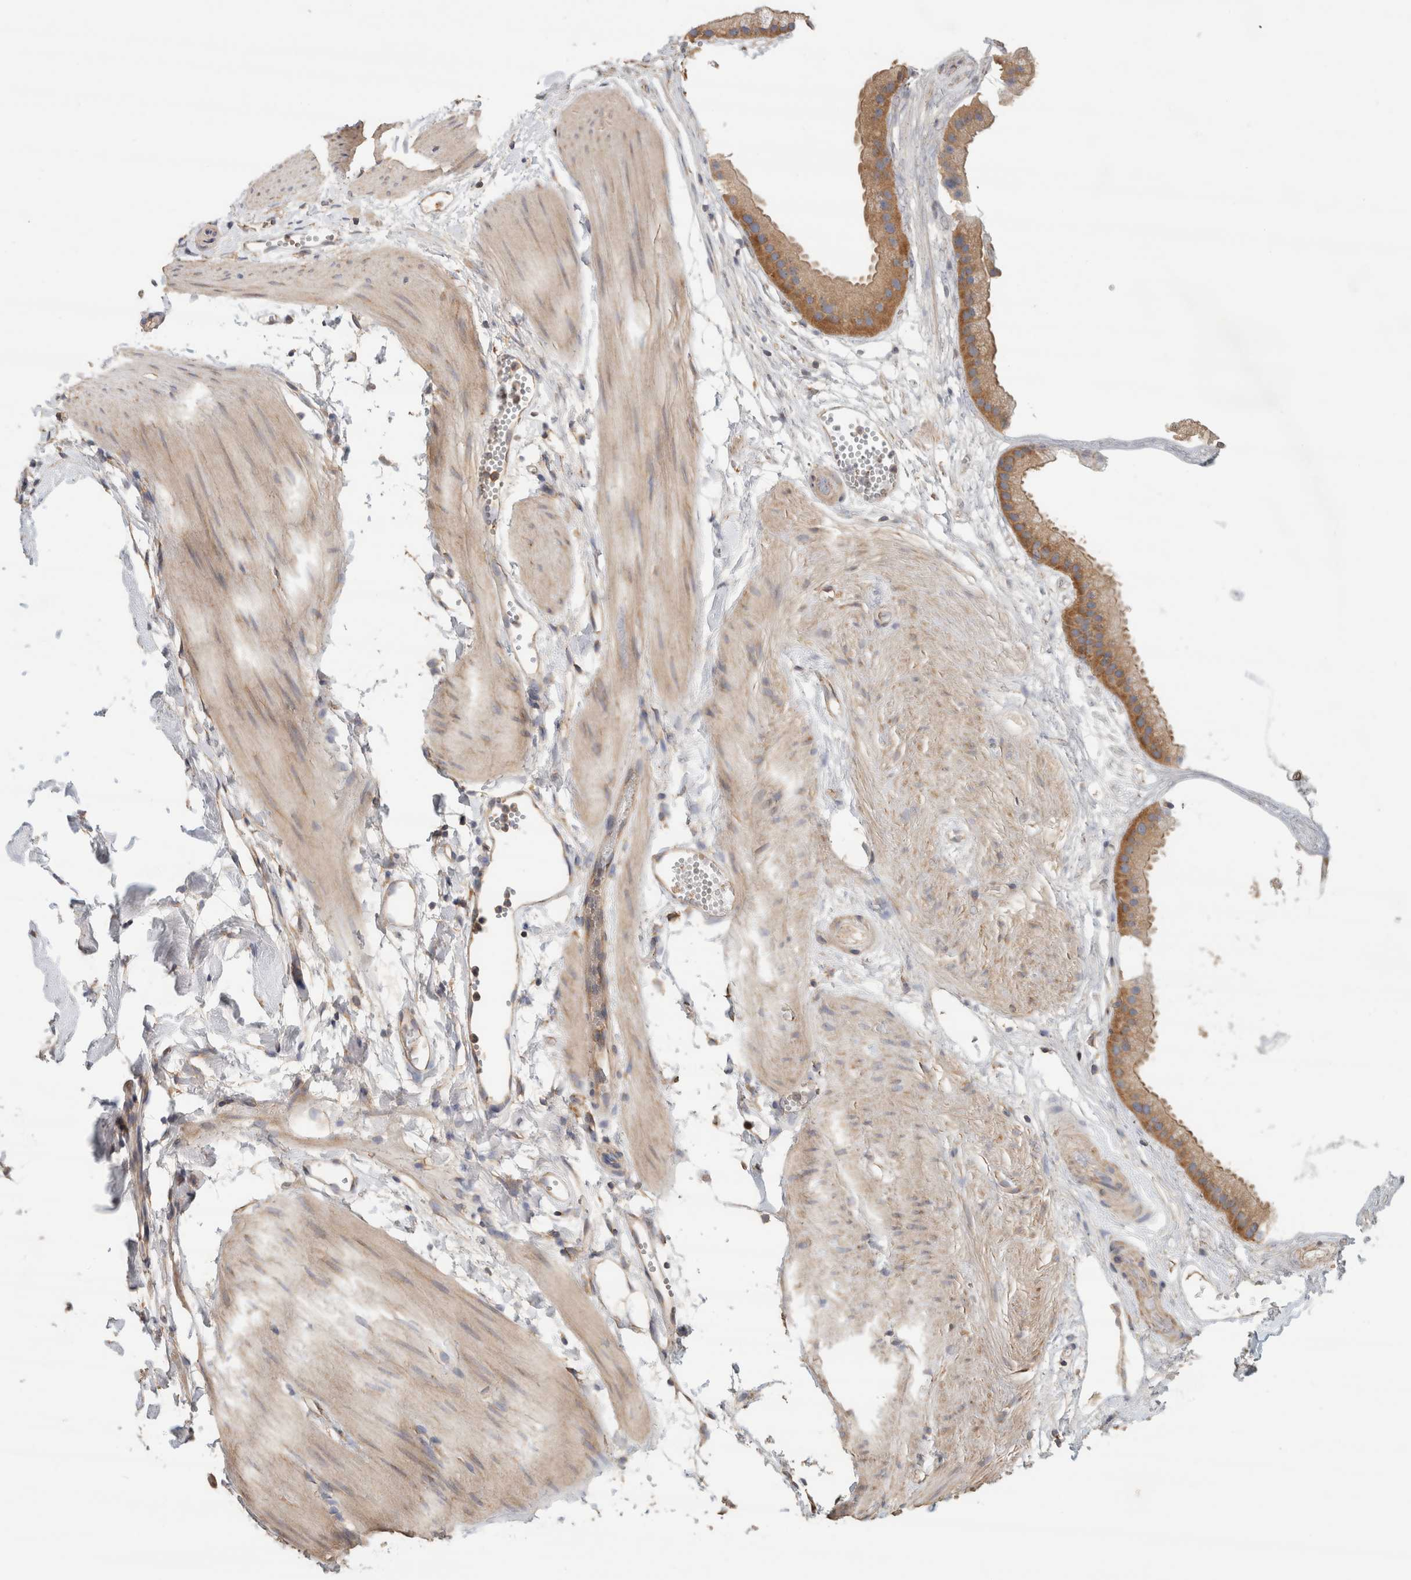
{"staining": {"intensity": "moderate", "quantity": ">75%", "location": "cytoplasmic/membranous"}, "tissue": "gallbladder", "cell_type": "Glandular cells", "image_type": "normal", "snomed": [{"axis": "morphology", "description": "Normal tissue, NOS"}, {"axis": "topography", "description": "Gallbladder"}], "caption": "The image reveals staining of benign gallbladder, revealing moderate cytoplasmic/membranous protein expression (brown color) within glandular cells.", "gene": "EIF4G3", "patient": {"sex": "female", "age": 64}}